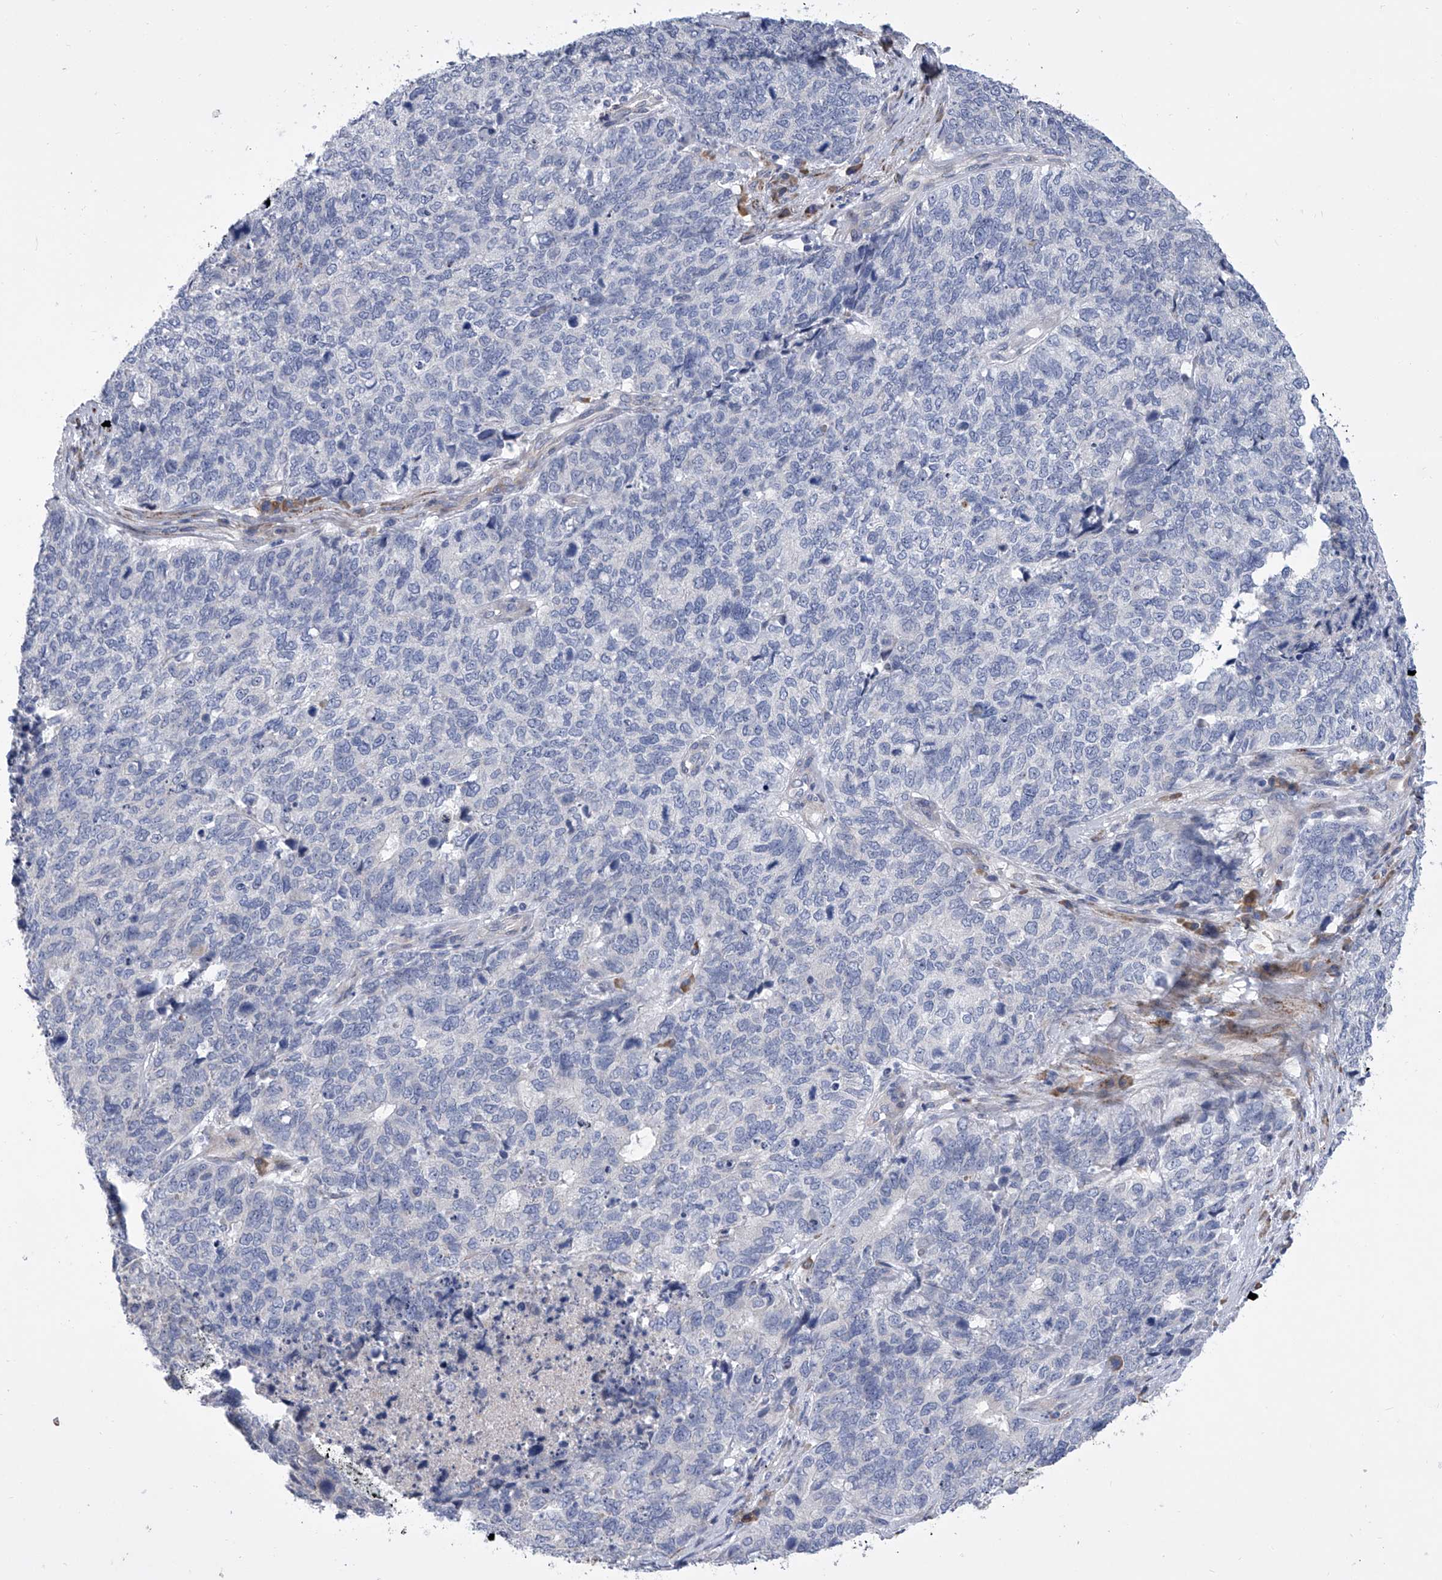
{"staining": {"intensity": "negative", "quantity": "none", "location": "none"}, "tissue": "cervical cancer", "cell_type": "Tumor cells", "image_type": "cancer", "snomed": [{"axis": "morphology", "description": "Squamous cell carcinoma, NOS"}, {"axis": "topography", "description": "Cervix"}], "caption": "Immunohistochemical staining of human cervical cancer (squamous cell carcinoma) demonstrates no significant staining in tumor cells.", "gene": "ALG14", "patient": {"sex": "female", "age": 63}}